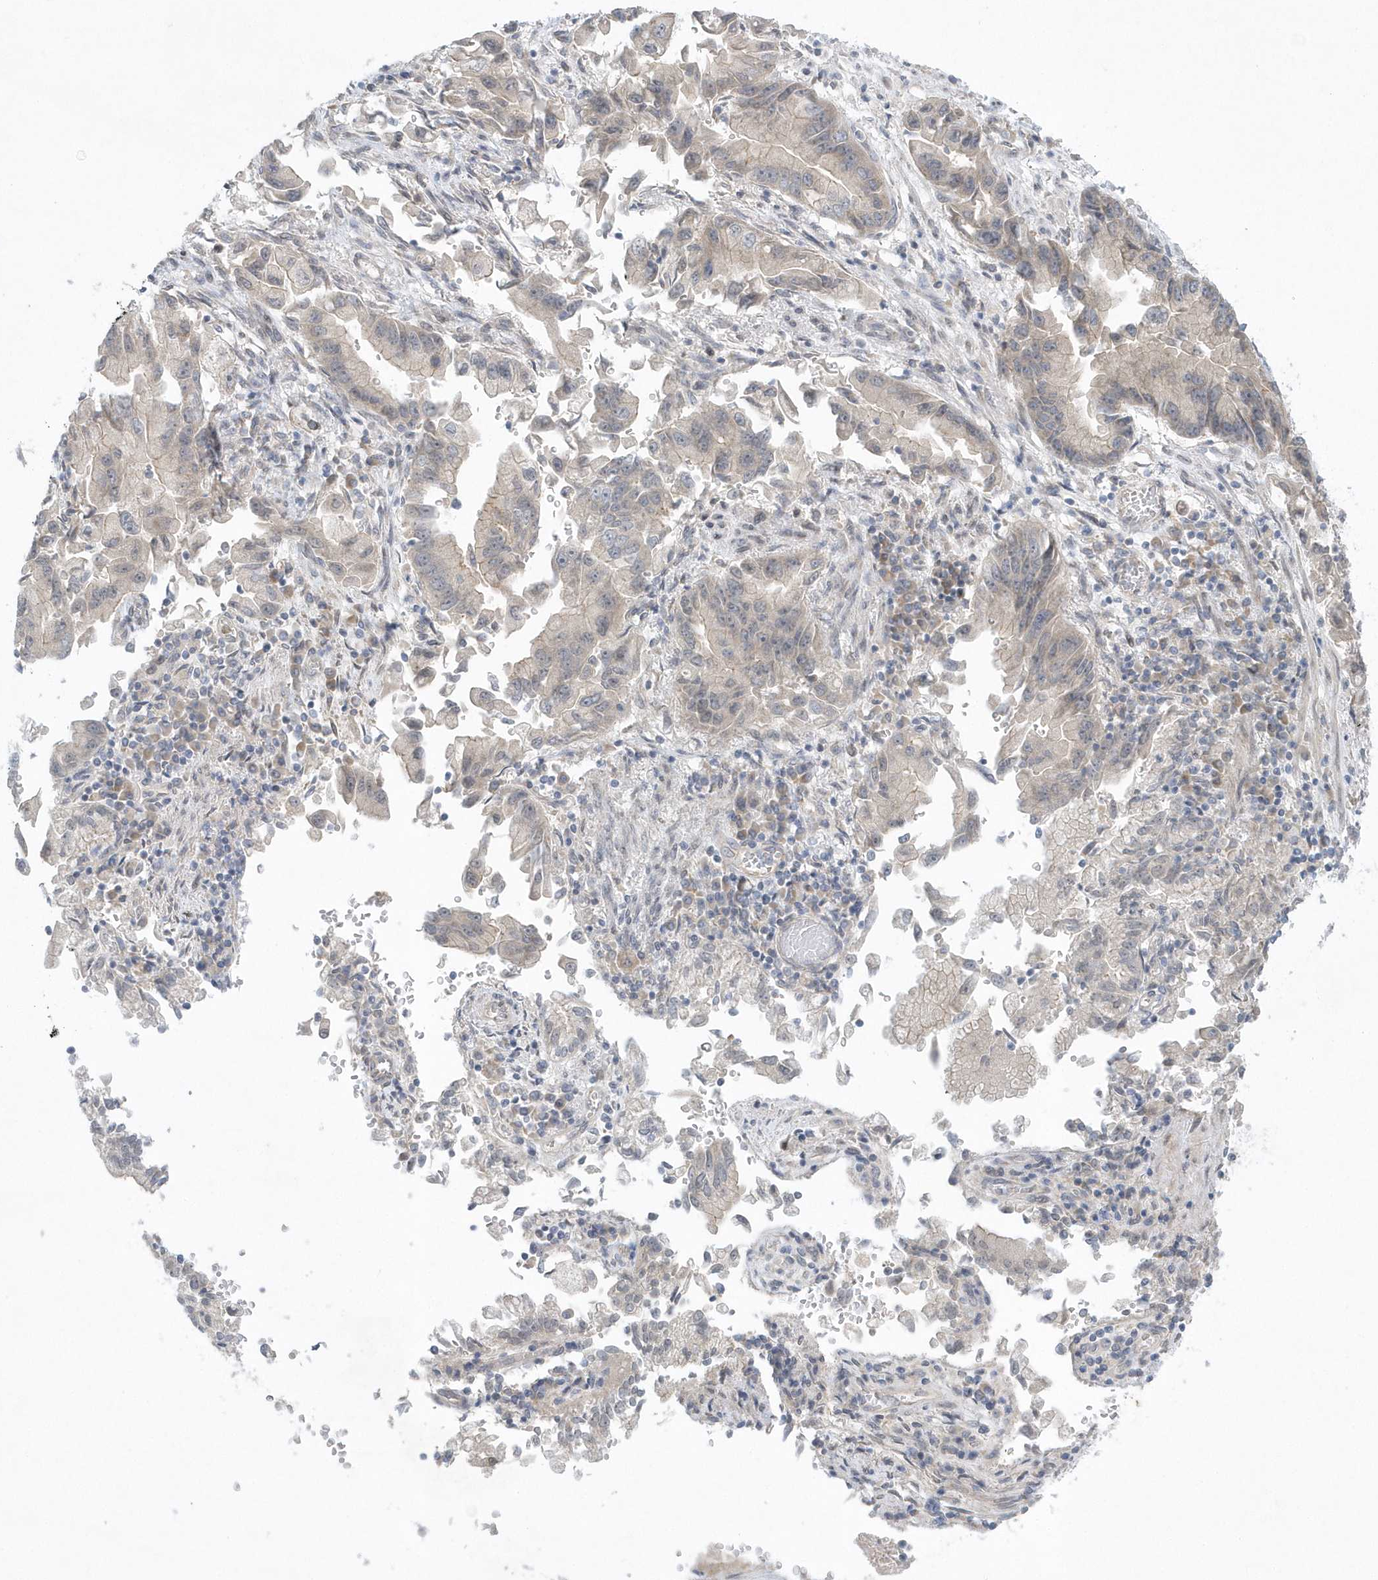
{"staining": {"intensity": "negative", "quantity": "none", "location": "none"}, "tissue": "stomach cancer", "cell_type": "Tumor cells", "image_type": "cancer", "snomed": [{"axis": "morphology", "description": "Adenocarcinoma, NOS"}, {"axis": "topography", "description": "Stomach"}], "caption": "A high-resolution histopathology image shows IHC staining of stomach cancer, which displays no significant positivity in tumor cells.", "gene": "ZC3H12D", "patient": {"sex": "male", "age": 62}}